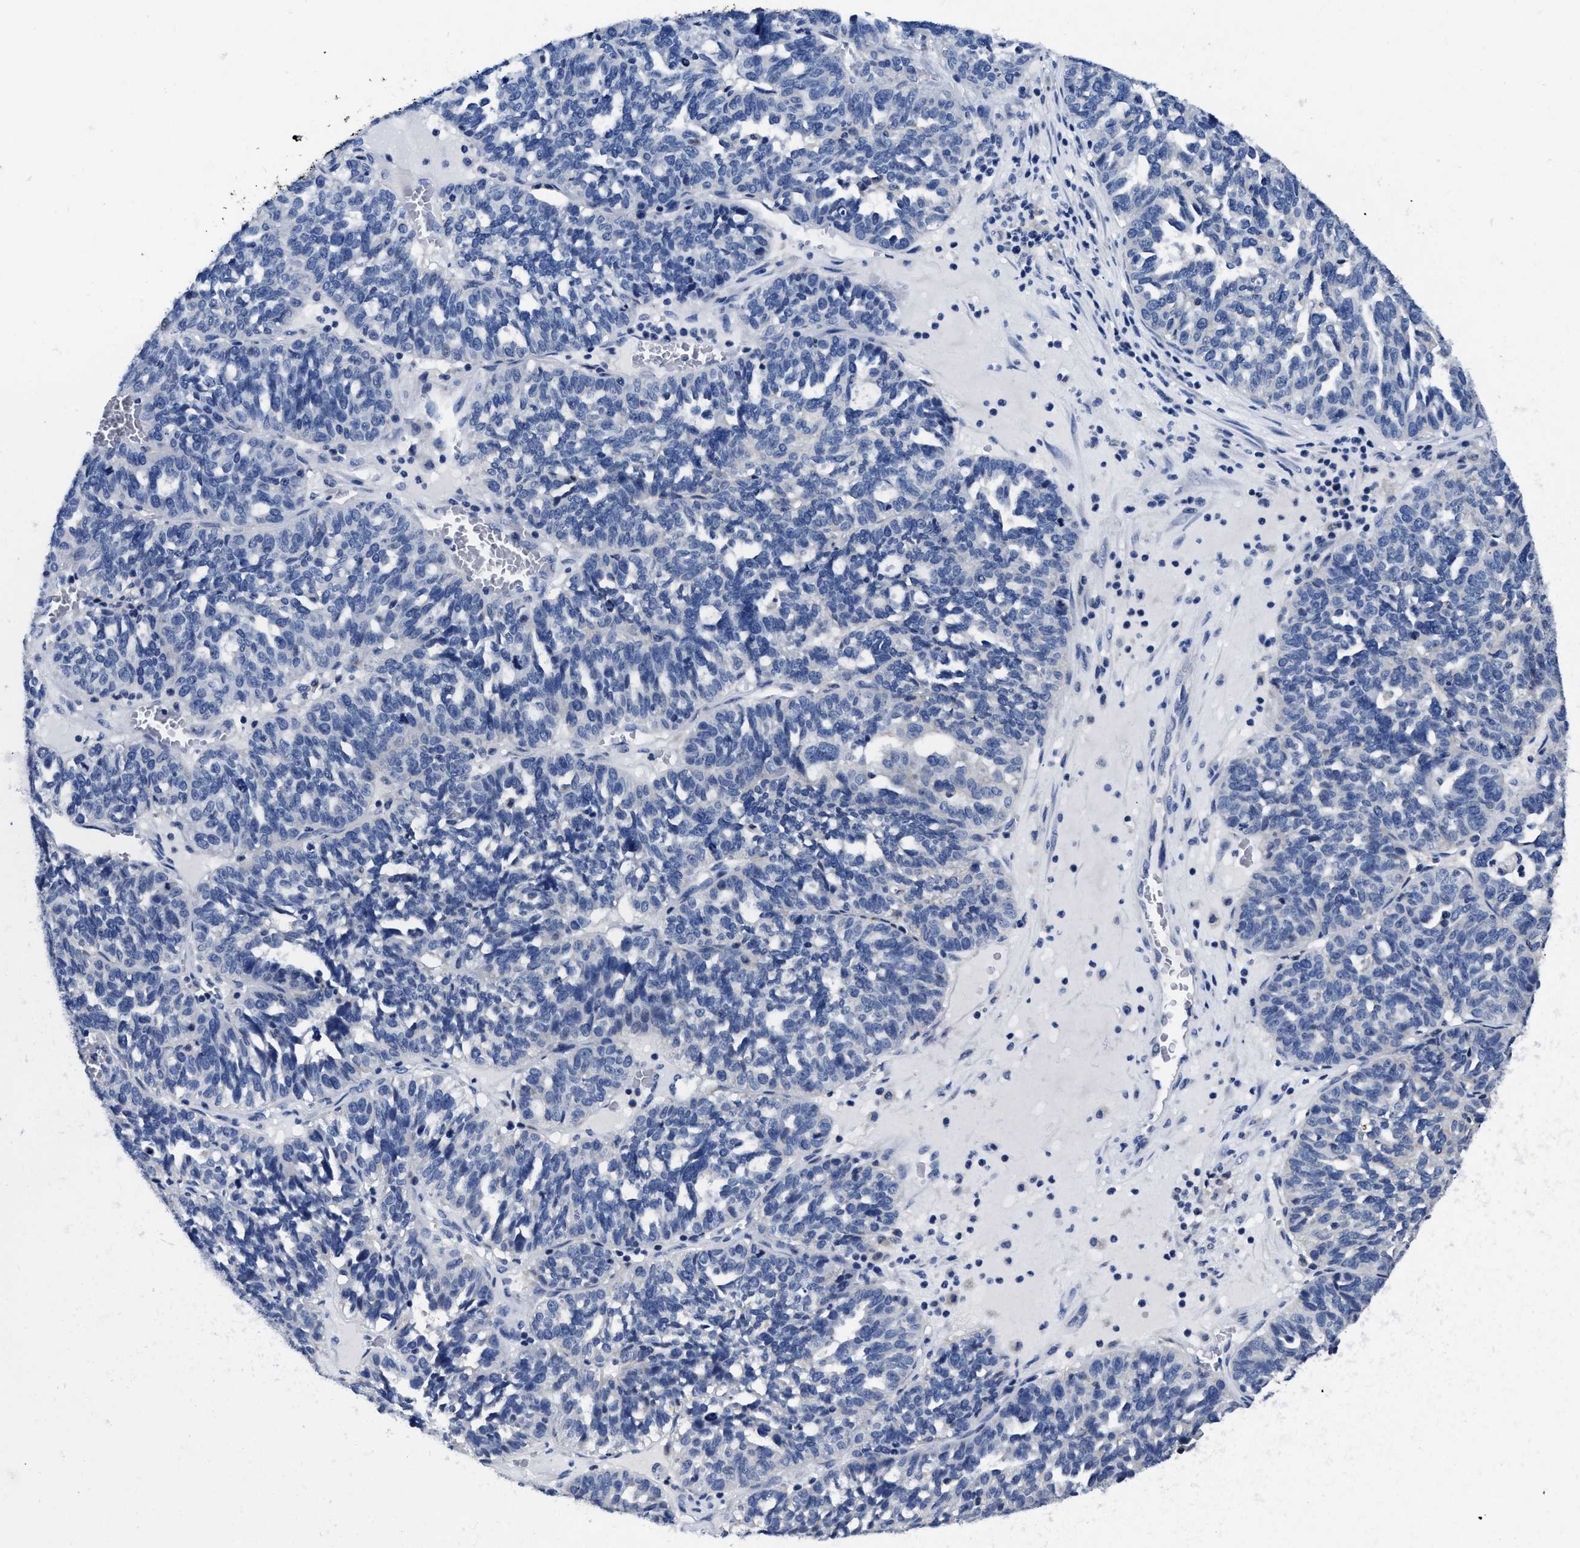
{"staining": {"intensity": "negative", "quantity": "none", "location": "none"}, "tissue": "ovarian cancer", "cell_type": "Tumor cells", "image_type": "cancer", "snomed": [{"axis": "morphology", "description": "Cystadenocarcinoma, serous, NOS"}, {"axis": "topography", "description": "Ovary"}], "caption": "Human ovarian cancer (serous cystadenocarcinoma) stained for a protein using IHC shows no positivity in tumor cells.", "gene": "SLC35F1", "patient": {"sex": "female", "age": 59}}